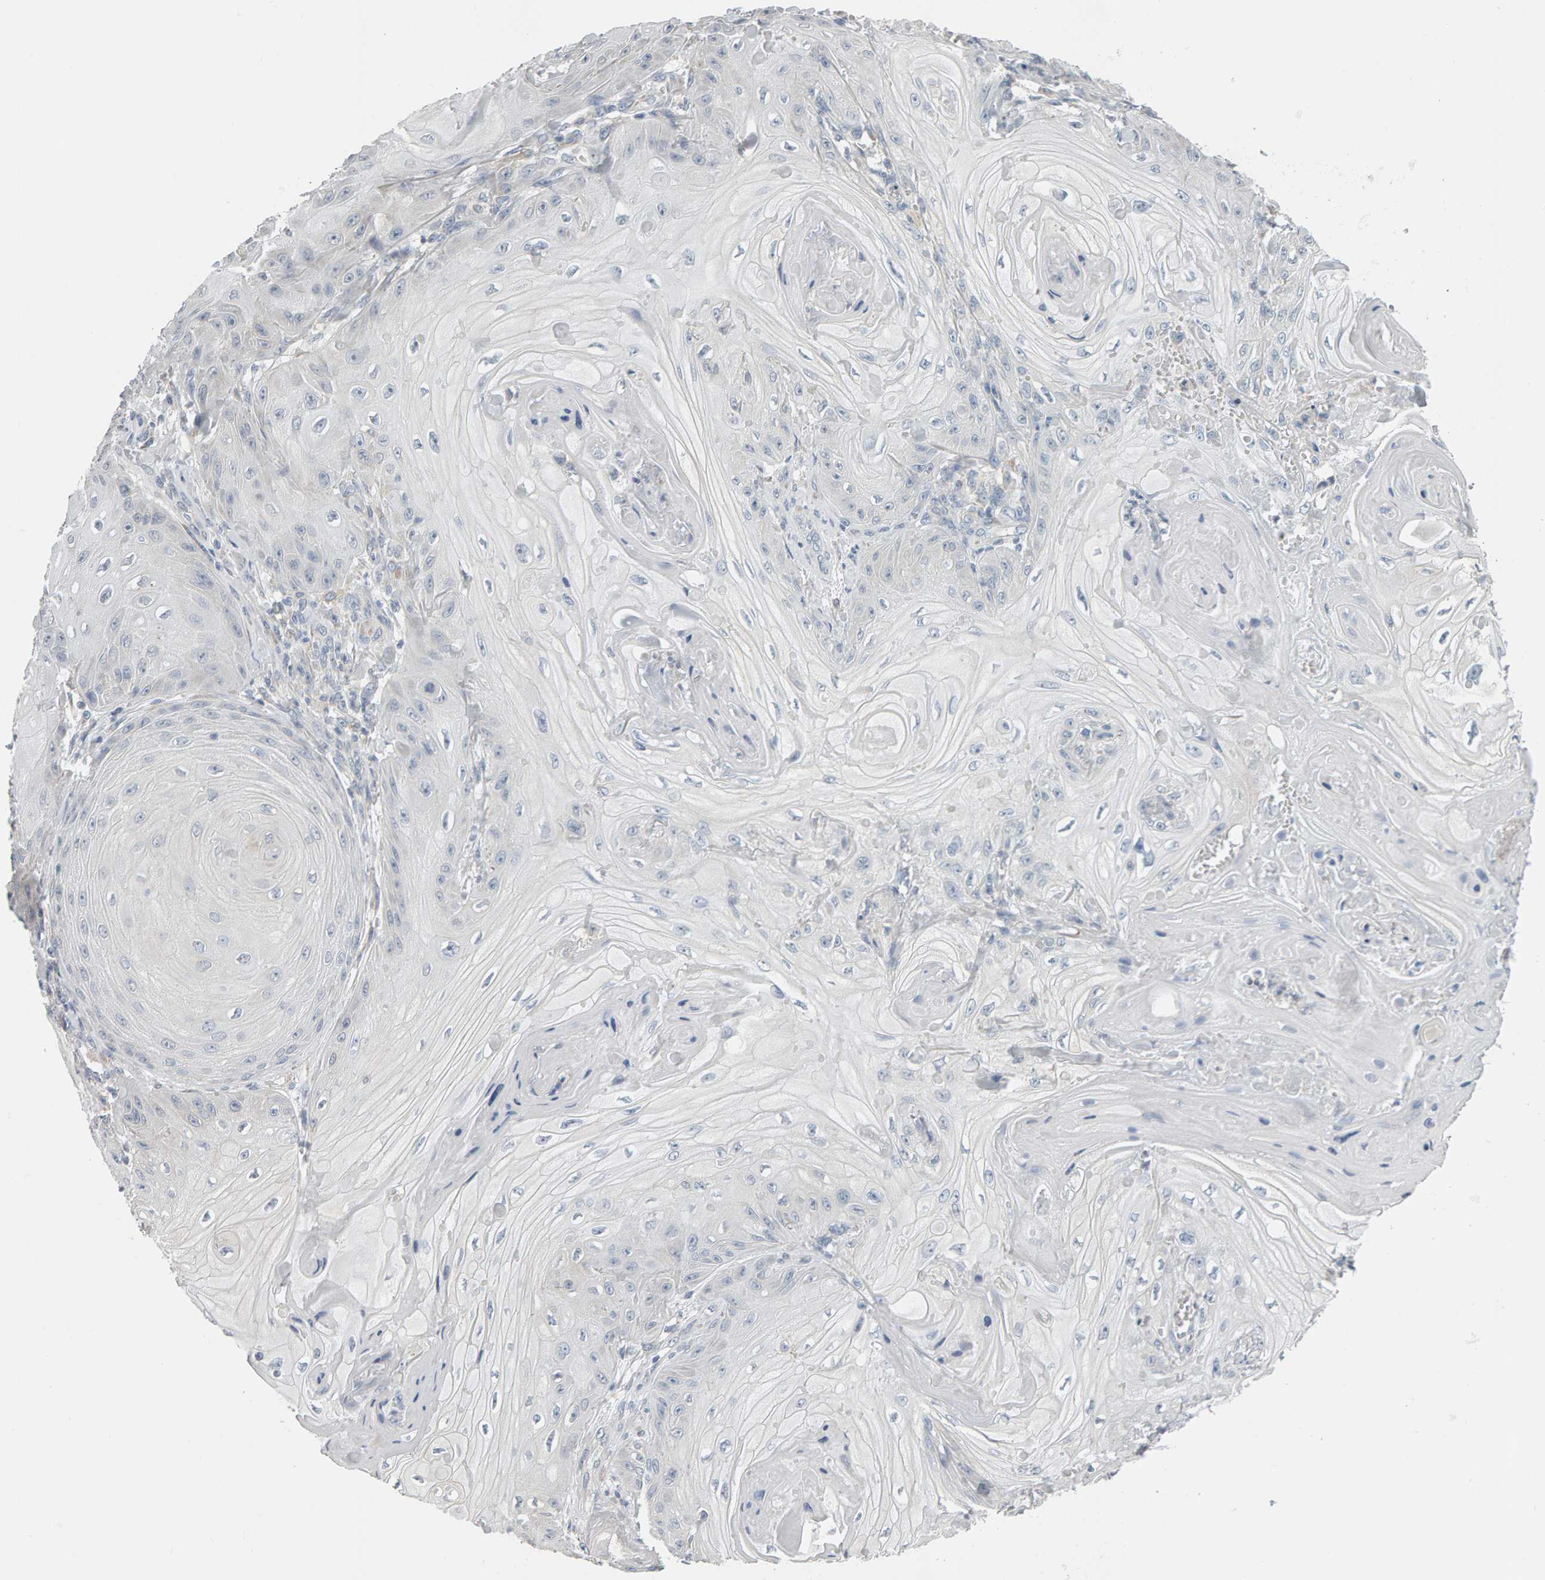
{"staining": {"intensity": "negative", "quantity": "none", "location": "none"}, "tissue": "skin cancer", "cell_type": "Tumor cells", "image_type": "cancer", "snomed": [{"axis": "morphology", "description": "Squamous cell carcinoma, NOS"}, {"axis": "topography", "description": "Skin"}], "caption": "Skin cancer (squamous cell carcinoma) was stained to show a protein in brown. There is no significant expression in tumor cells.", "gene": "ADHFE1", "patient": {"sex": "male", "age": 74}}